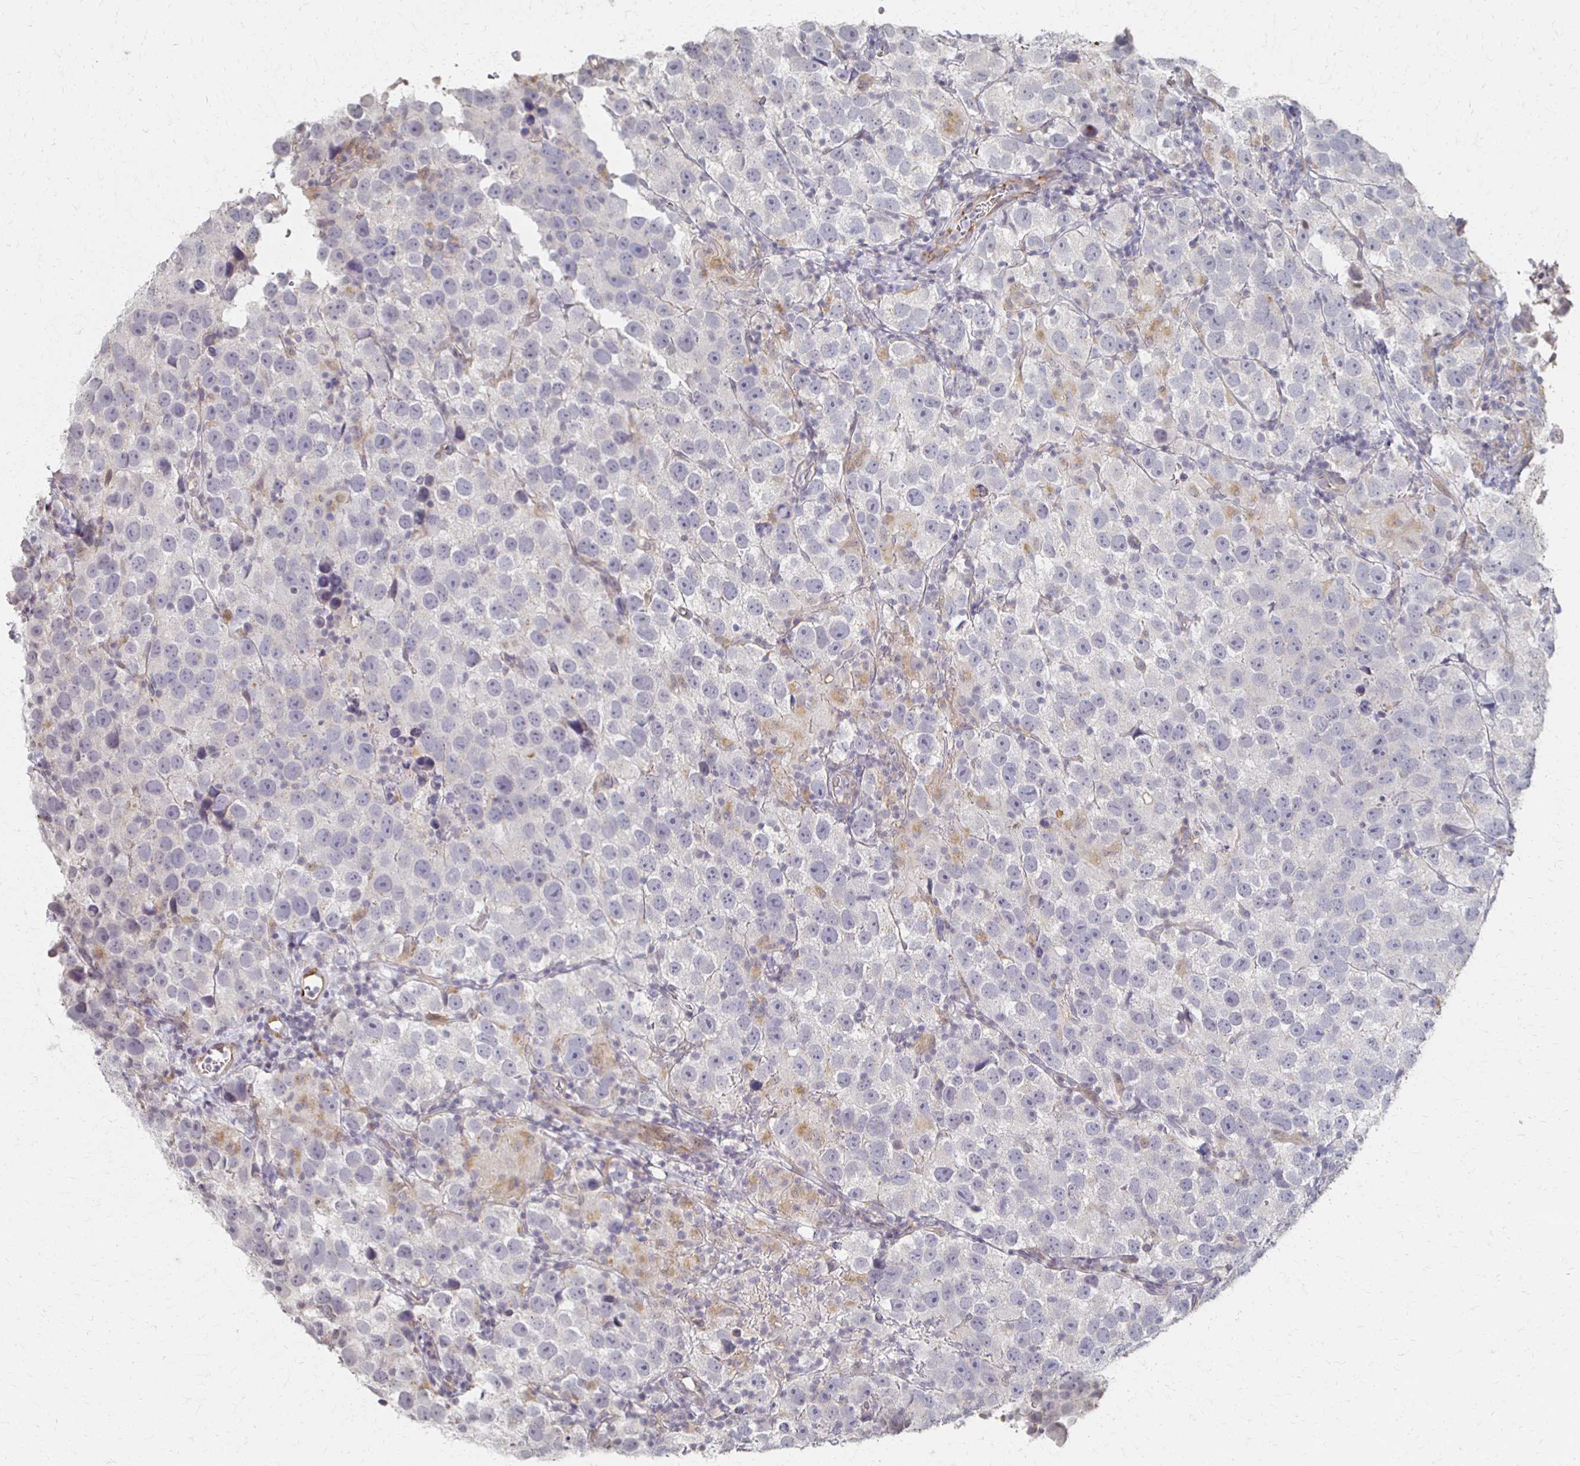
{"staining": {"intensity": "negative", "quantity": "none", "location": "none"}, "tissue": "testis cancer", "cell_type": "Tumor cells", "image_type": "cancer", "snomed": [{"axis": "morphology", "description": "Seminoma, NOS"}, {"axis": "topography", "description": "Testis"}], "caption": "Protein analysis of seminoma (testis) shows no significant positivity in tumor cells.", "gene": "DAB1", "patient": {"sex": "male", "age": 26}}